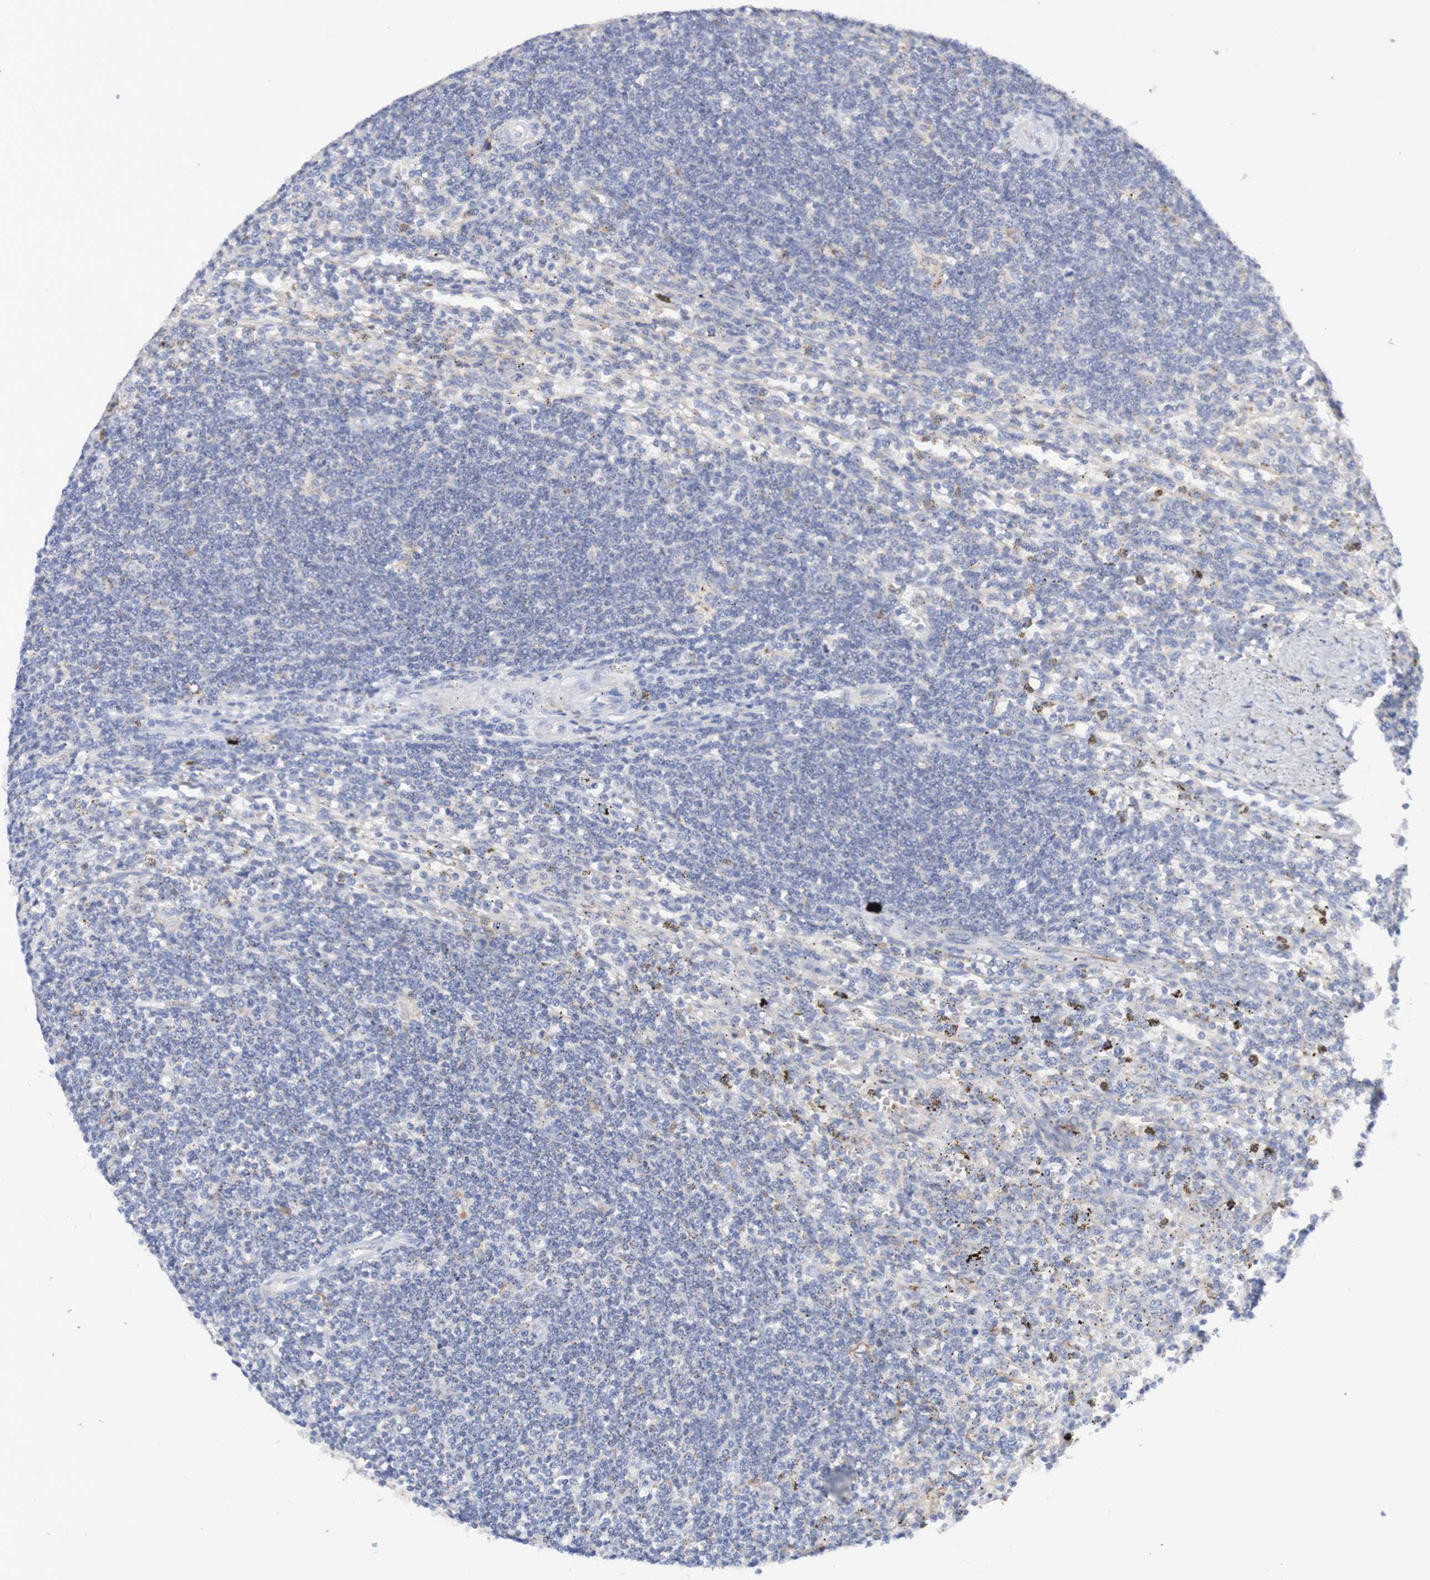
{"staining": {"intensity": "negative", "quantity": "none", "location": "none"}, "tissue": "lymphoma", "cell_type": "Tumor cells", "image_type": "cancer", "snomed": [{"axis": "morphology", "description": "Malignant lymphoma, non-Hodgkin's type, Low grade"}, {"axis": "topography", "description": "Spleen"}], "caption": "DAB immunohistochemical staining of lymphoma reveals no significant expression in tumor cells.", "gene": "SEZ6", "patient": {"sex": "male", "age": 76}}